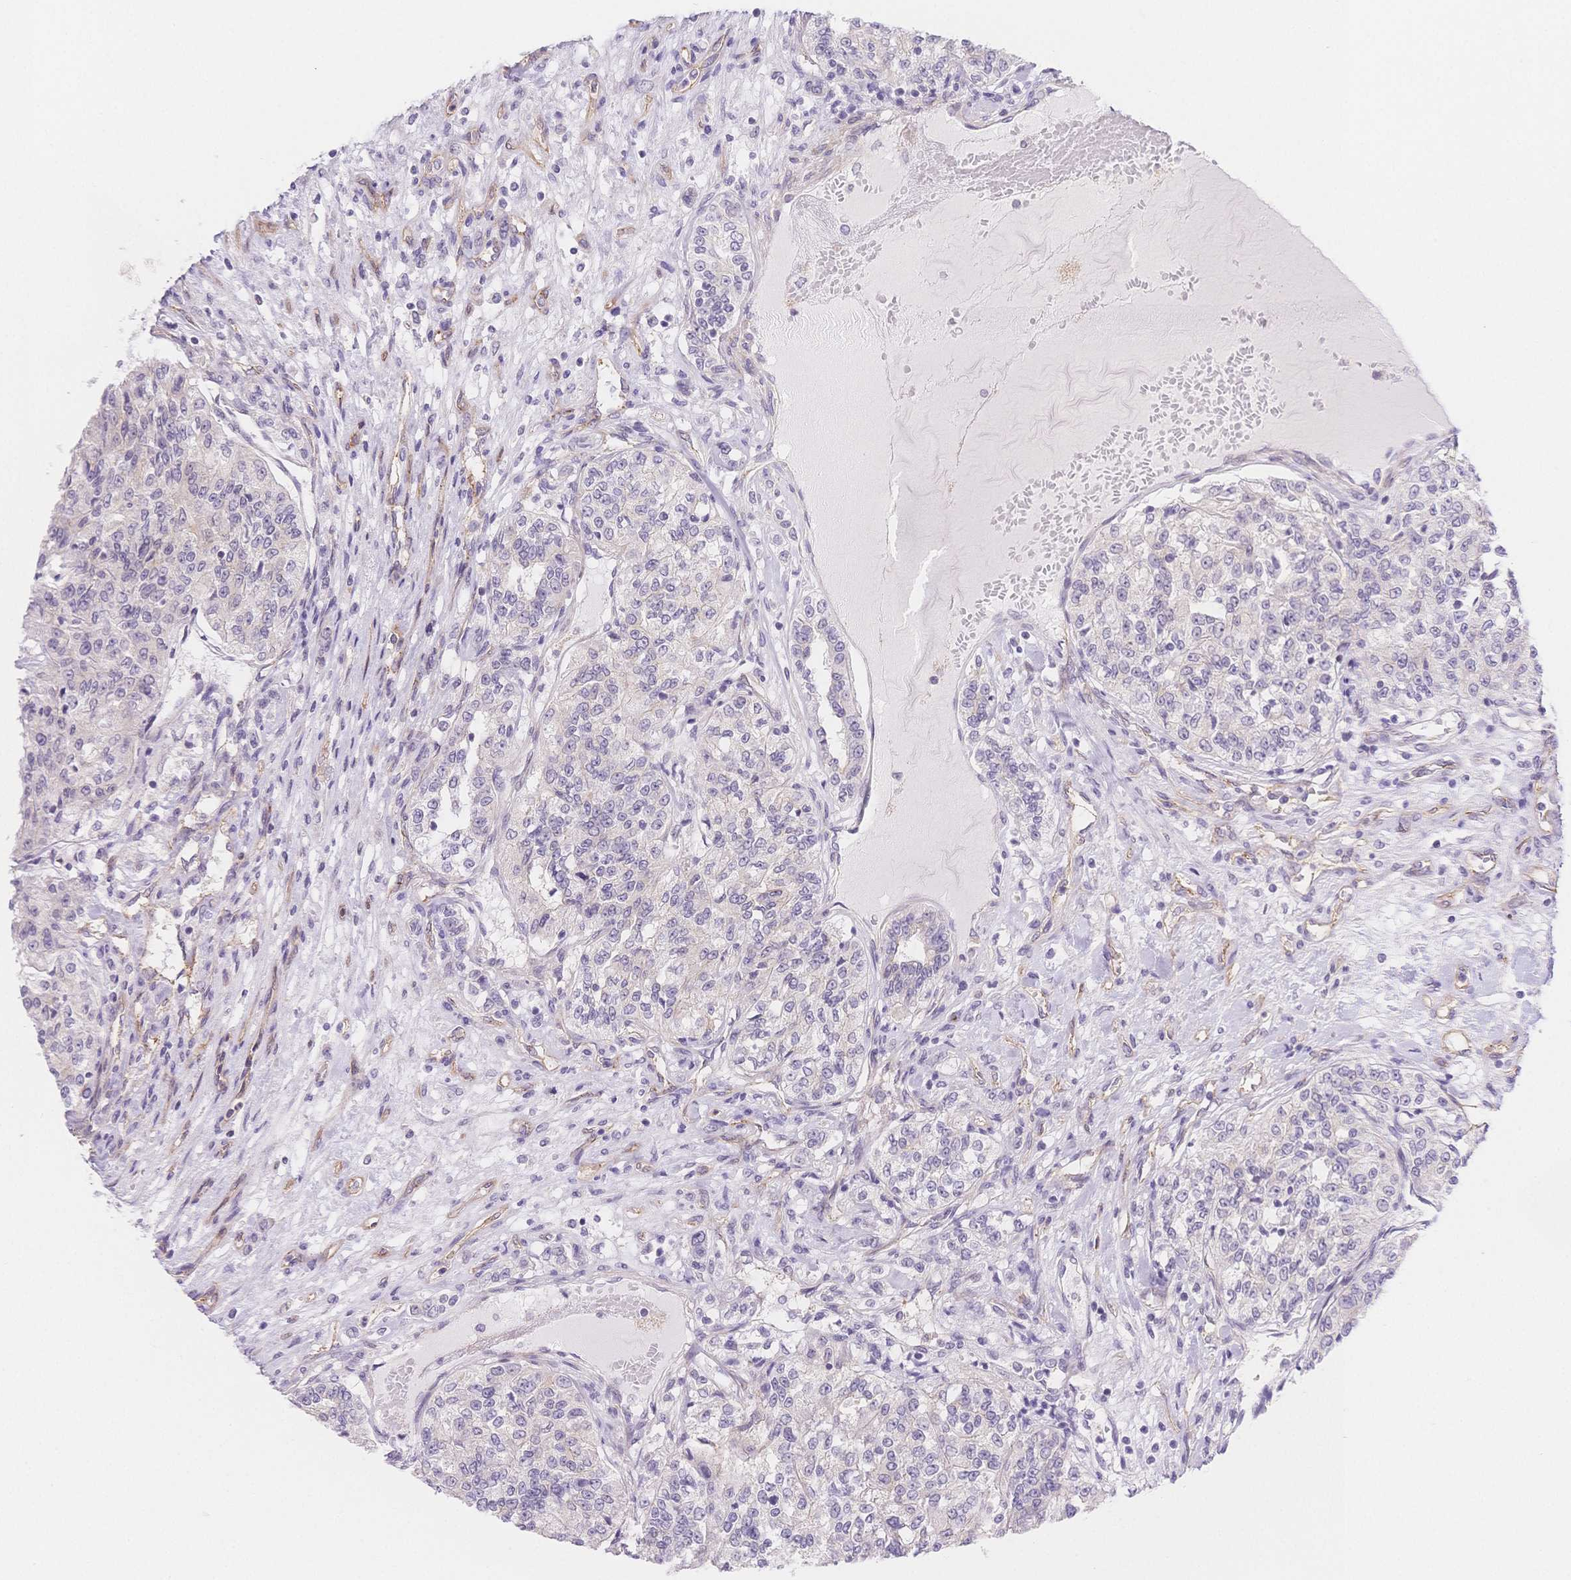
{"staining": {"intensity": "negative", "quantity": "none", "location": "none"}, "tissue": "renal cancer", "cell_type": "Tumor cells", "image_type": "cancer", "snomed": [{"axis": "morphology", "description": "Adenocarcinoma, NOS"}, {"axis": "topography", "description": "Kidney"}], "caption": "Renal adenocarcinoma was stained to show a protein in brown. There is no significant staining in tumor cells.", "gene": "CSN1S1", "patient": {"sex": "female", "age": 63}}